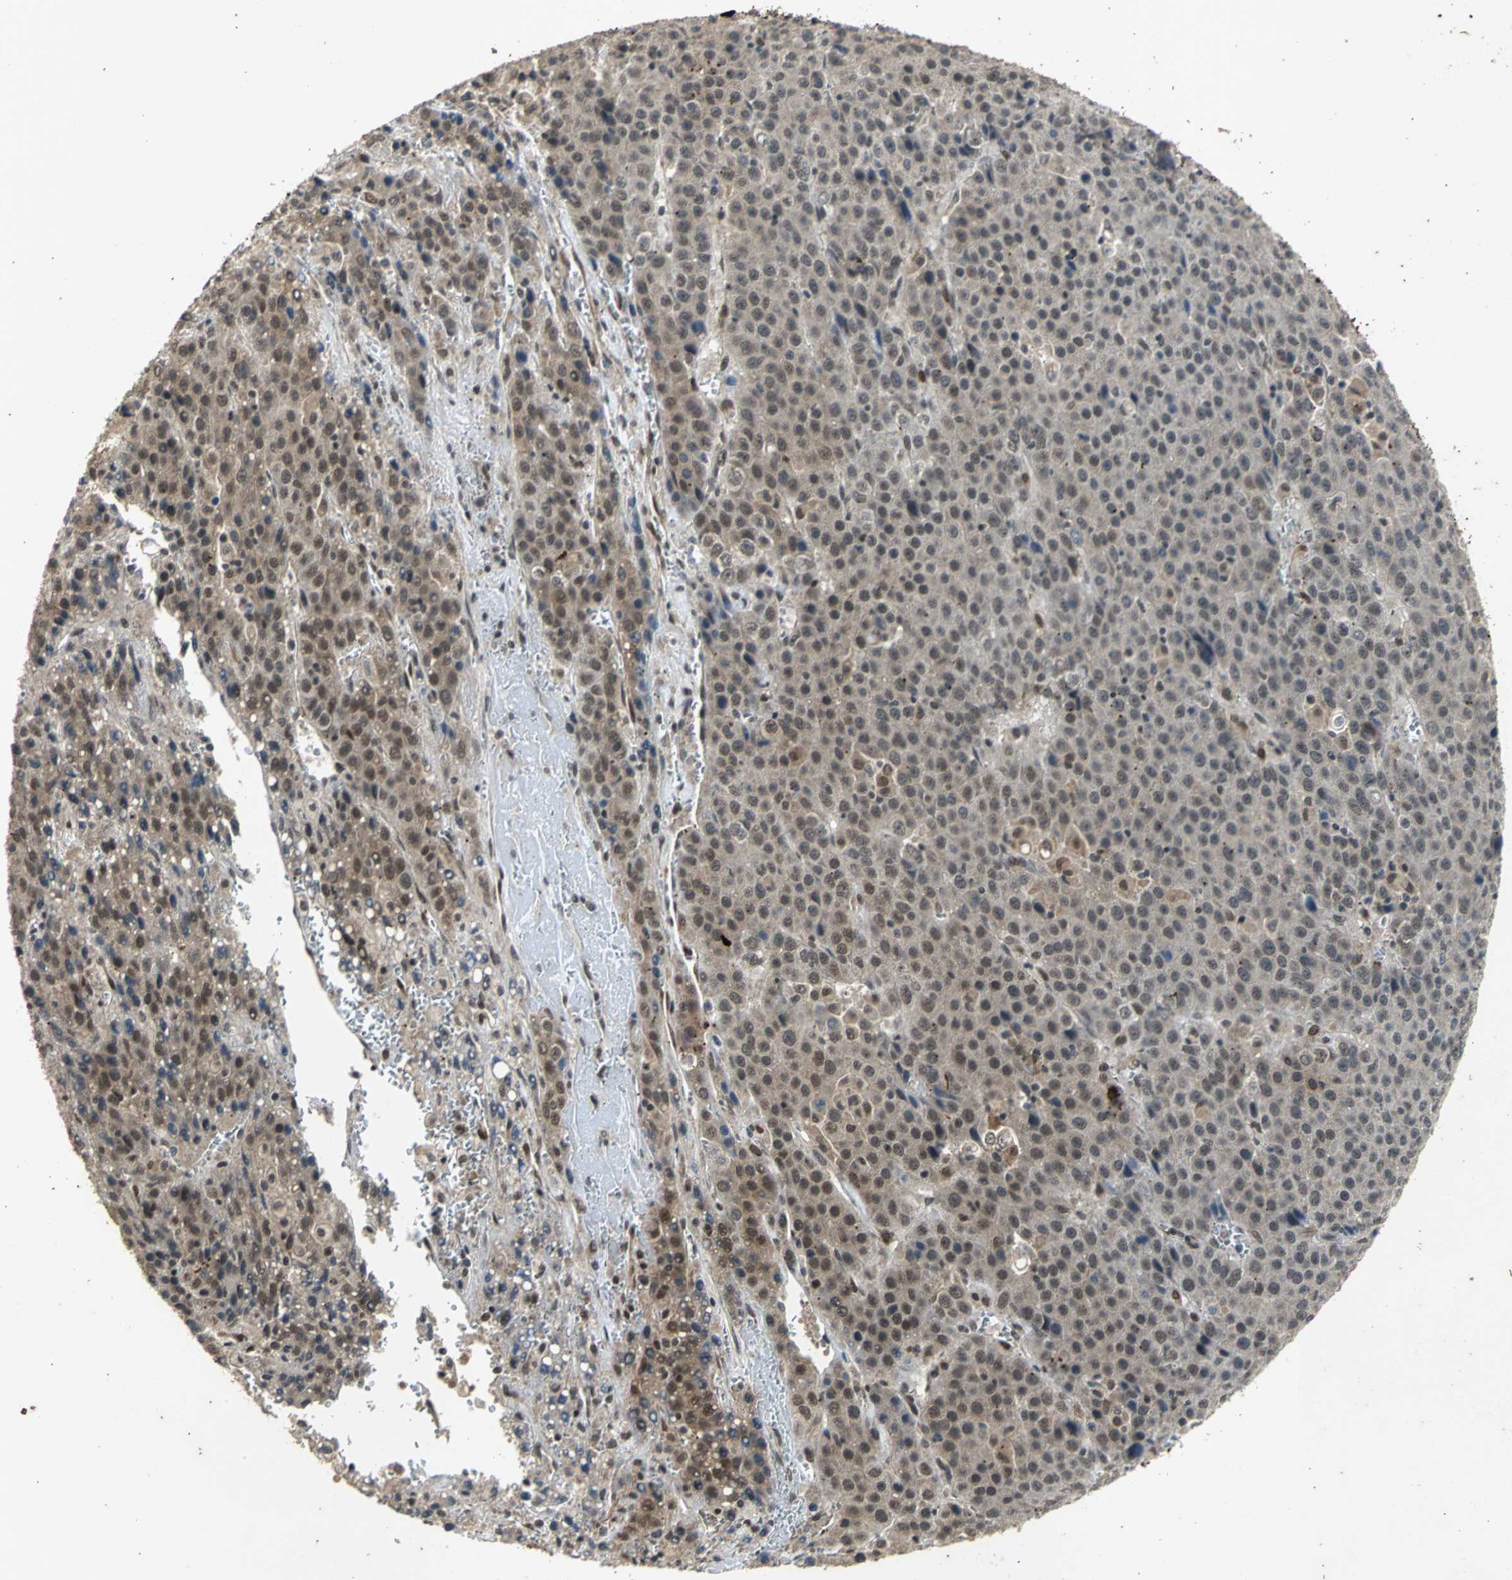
{"staining": {"intensity": "weak", "quantity": "25%-75%", "location": "cytoplasmic/membranous"}, "tissue": "liver cancer", "cell_type": "Tumor cells", "image_type": "cancer", "snomed": [{"axis": "morphology", "description": "Carcinoma, Hepatocellular, NOS"}, {"axis": "topography", "description": "Liver"}], "caption": "Brown immunohistochemical staining in liver hepatocellular carcinoma reveals weak cytoplasmic/membranous staining in approximately 25%-75% of tumor cells.", "gene": "NOTCH3", "patient": {"sex": "female", "age": 53}}